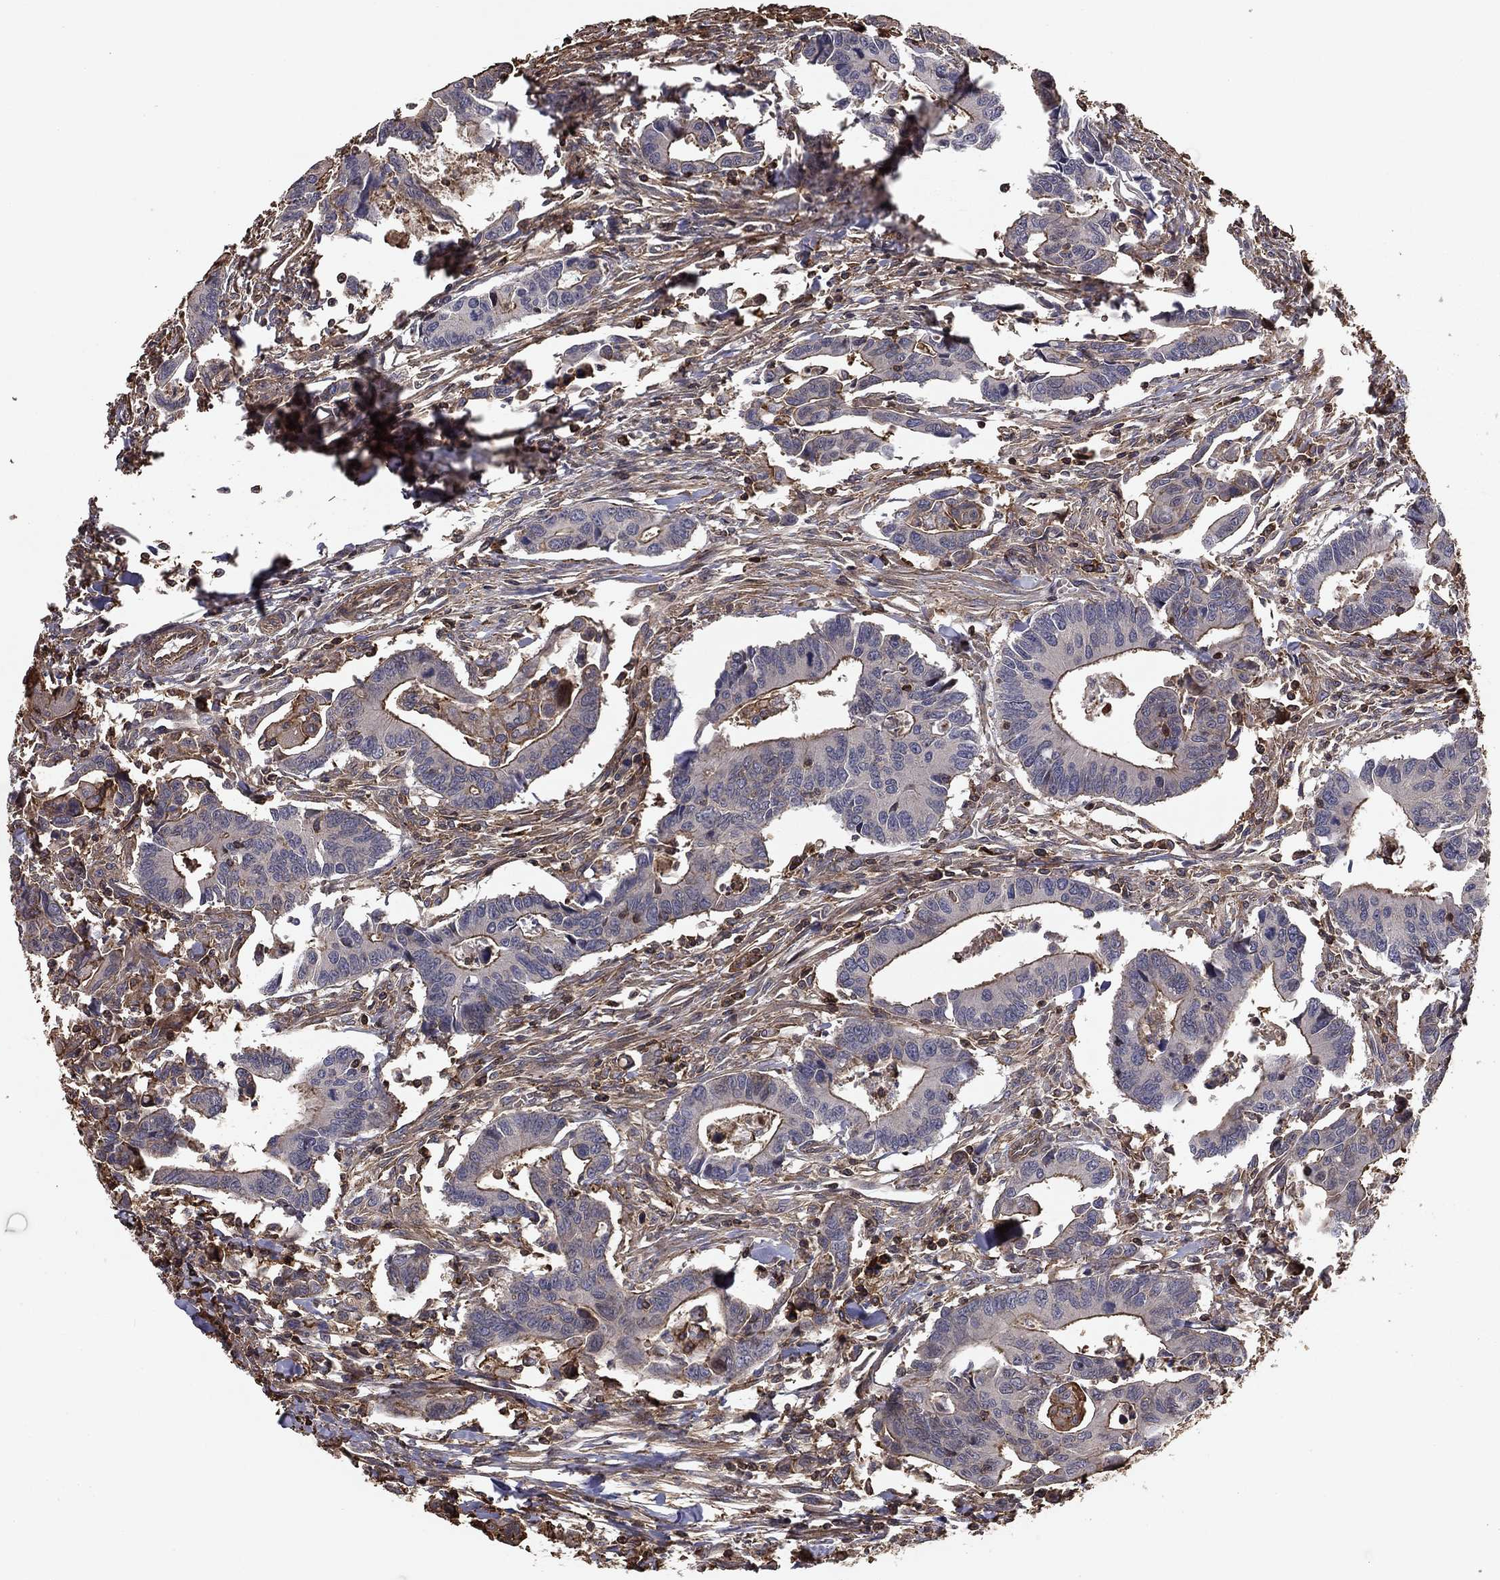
{"staining": {"intensity": "moderate", "quantity": "<25%", "location": "cytoplasmic/membranous"}, "tissue": "colorectal cancer", "cell_type": "Tumor cells", "image_type": "cancer", "snomed": [{"axis": "morphology", "description": "Adenocarcinoma, NOS"}, {"axis": "topography", "description": "Rectum"}], "caption": "IHC of human adenocarcinoma (colorectal) shows low levels of moderate cytoplasmic/membranous positivity in about <25% of tumor cells.", "gene": "HABP4", "patient": {"sex": "male", "age": 67}}